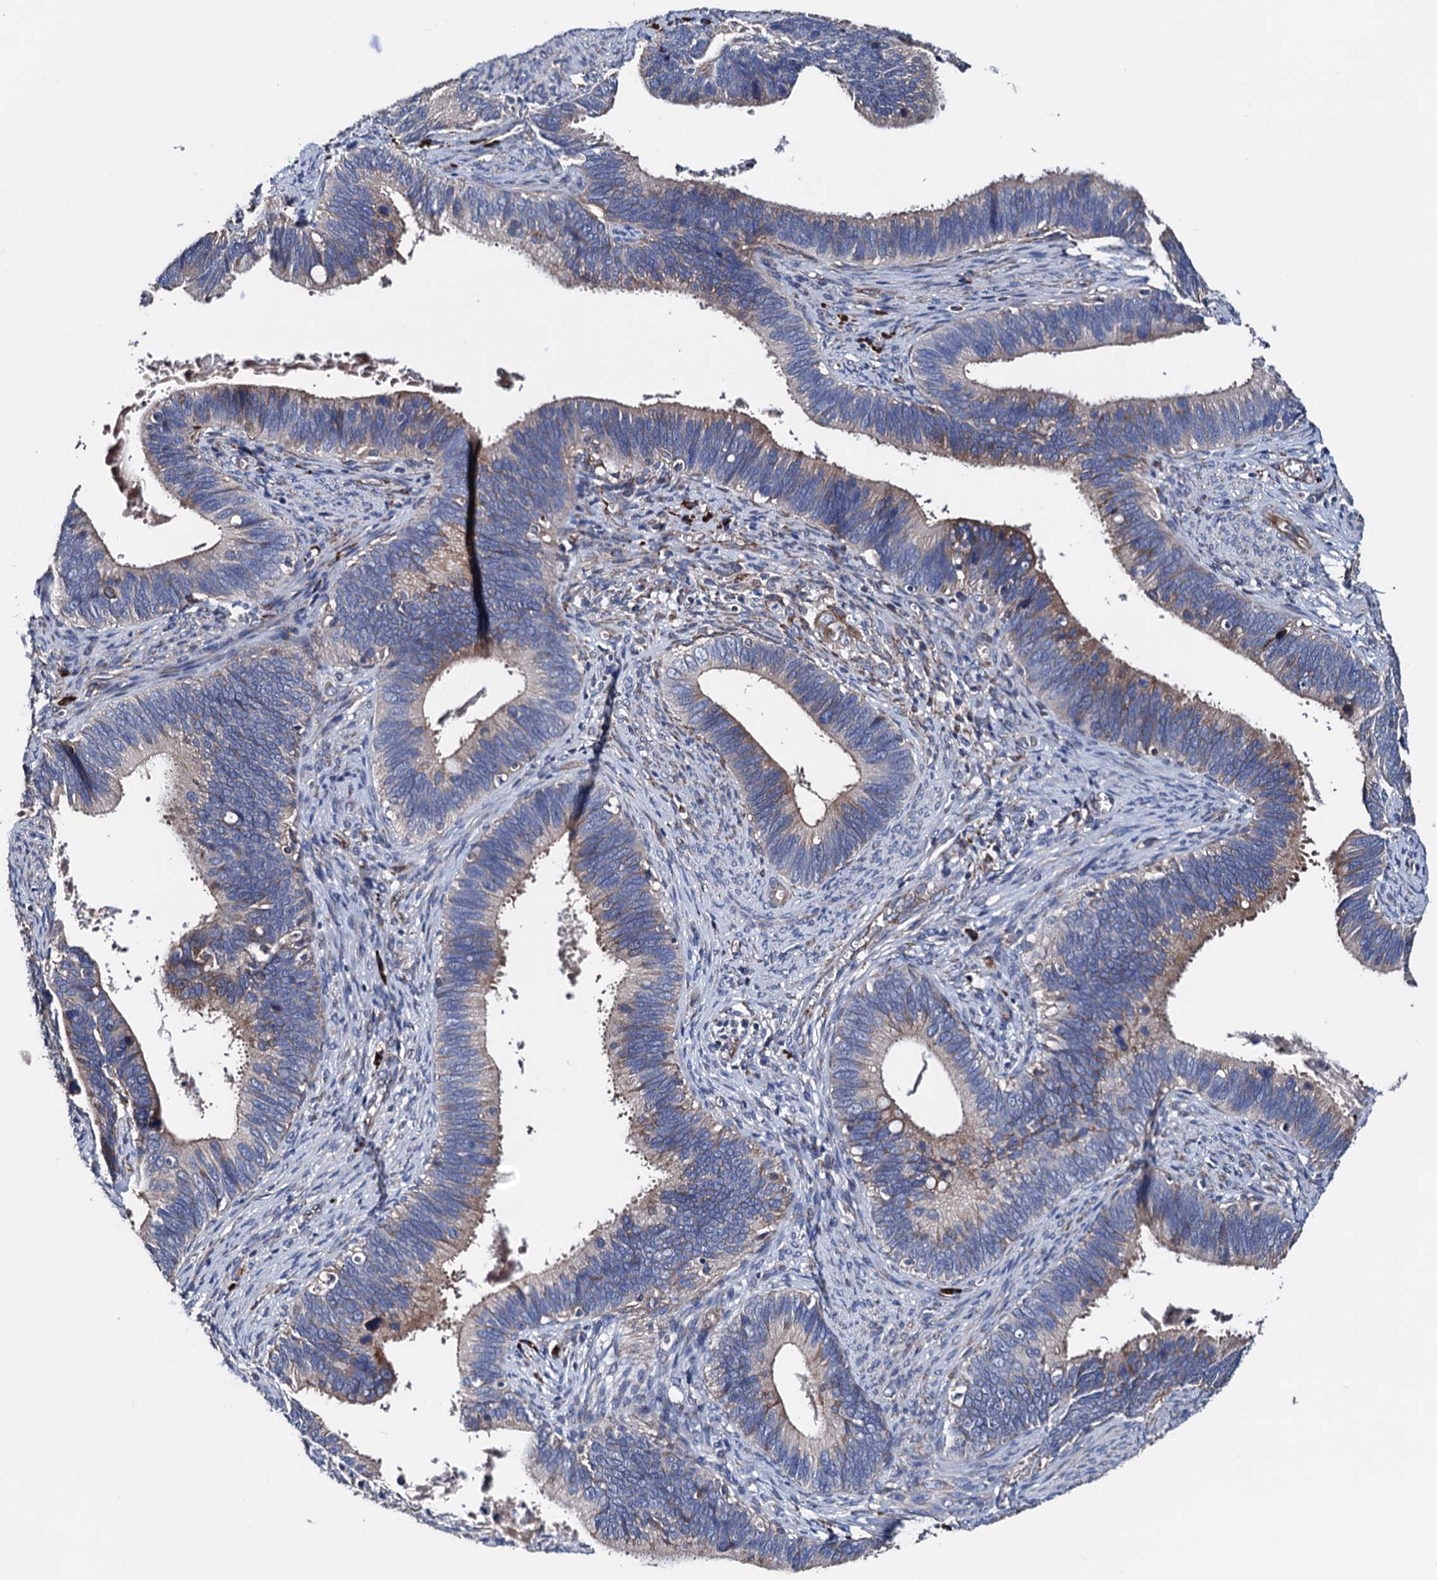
{"staining": {"intensity": "weak", "quantity": "25%-75%", "location": "cytoplasmic/membranous"}, "tissue": "cervical cancer", "cell_type": "Tumor cells", "image_type": "cancer", "snomed": [{"axis": "morphology", "description": "Adenocarcinoma, NOS"}, {"axis": "topography", "description": "Cervix"}], "caption": "A low amount of weak cytoplasmic/membranous expression is appreciated in approximately 25%-75% of tumor cells in cervical cancer tissue.", "gene": "AKAP11", "patient": {"sex": "female", "age": 42}}